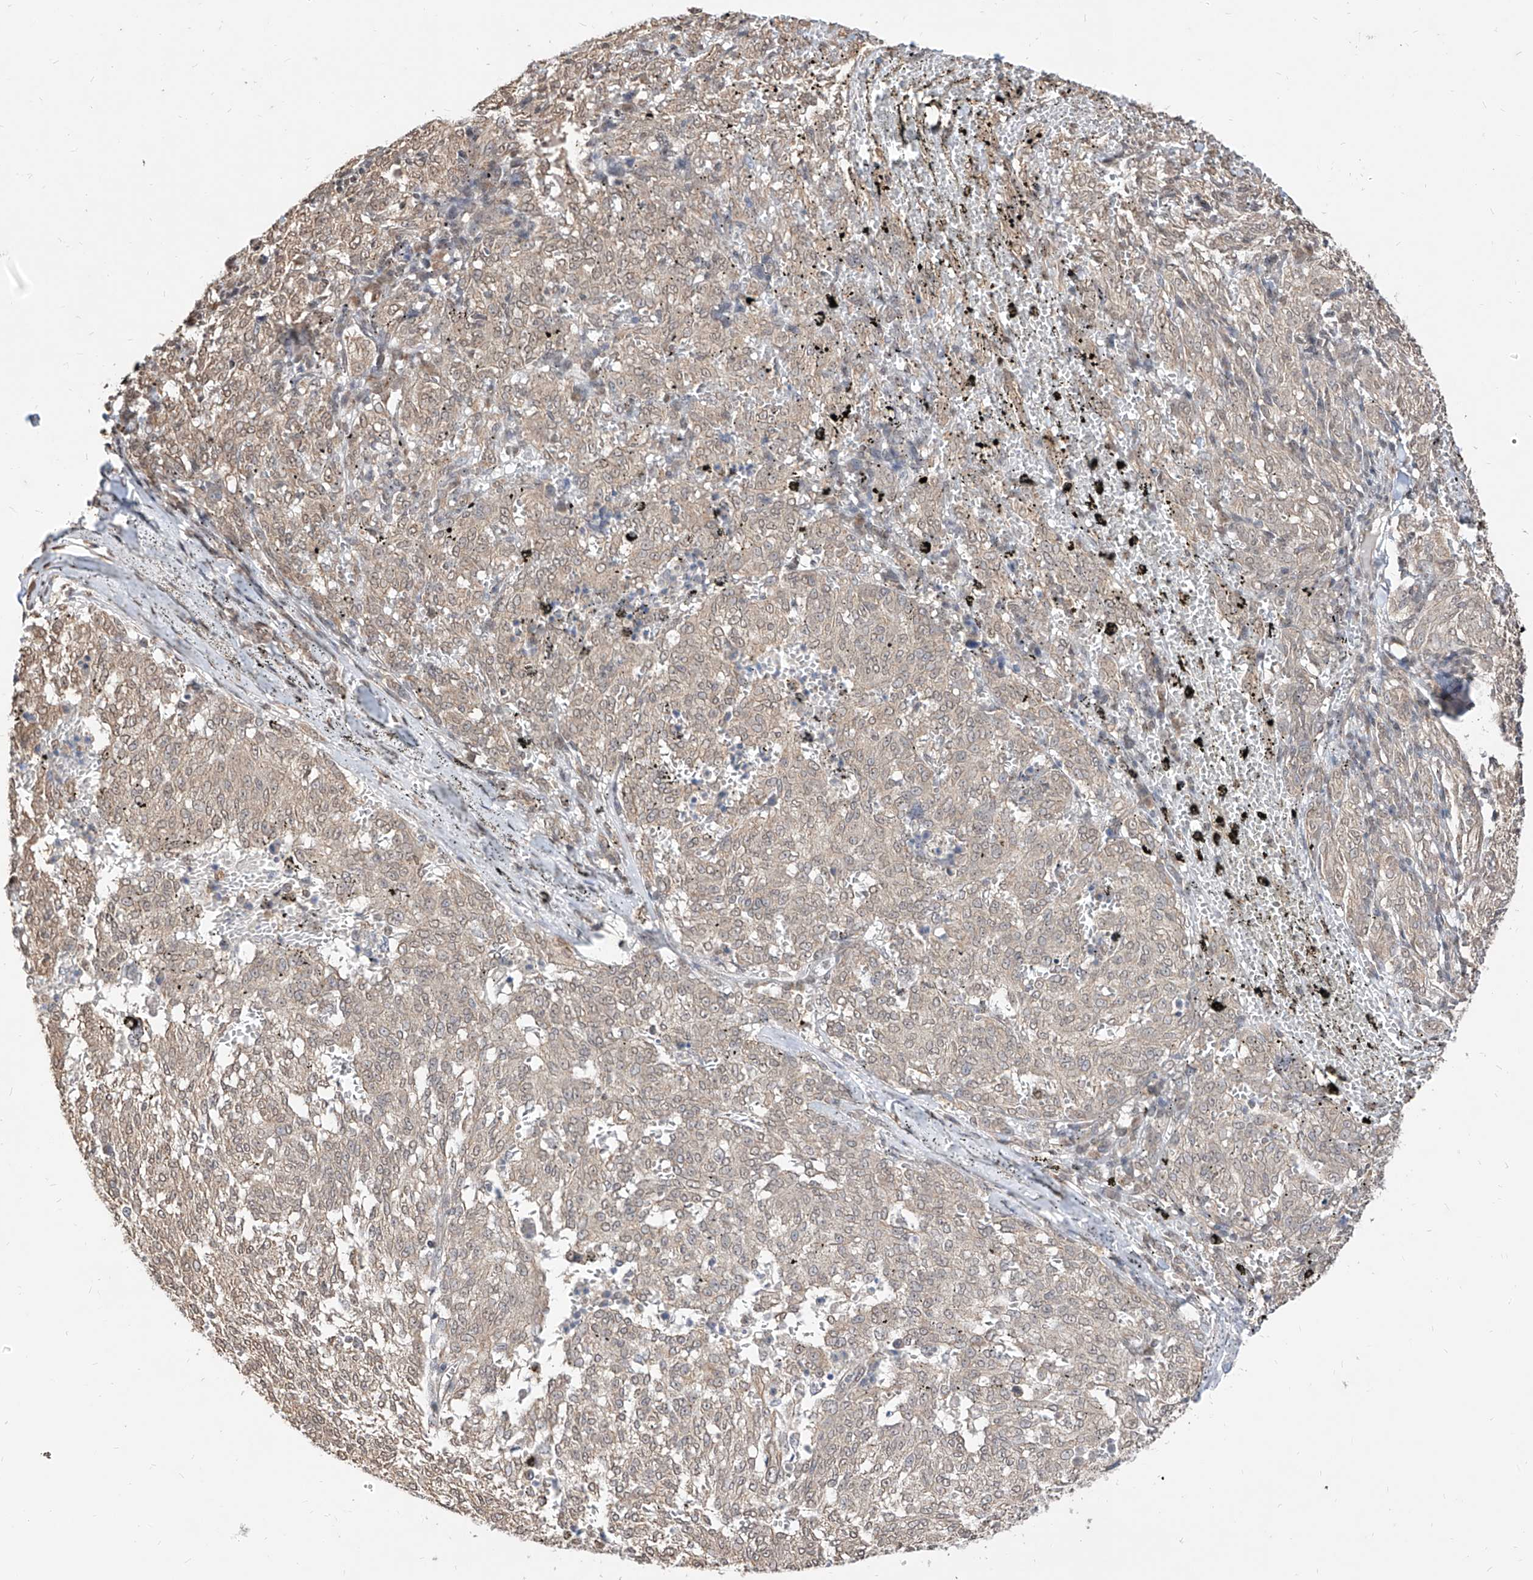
{"staining": {"intensity": "weak", "quantity": ">75%", "location": "cytoplasmic/membranous"}, "tissue": "melanoma", "cell_type": "Tumor cells", "image_type": "cancer", "snomed": [{"axis": "morphology", "description": "Malignant melanoma, NOS"}, {"axis": "topography", "description": "Skin"}], "caption": "DAB (3,3'-diaminobenzidine) immunohistochemical staining of malignant melanoma shows weak cytoplasmic/membranous protein positivity in about >75% of tumor cells.", "gene": "C8orf82", "patient": {"sex": "female", "age": 72}}